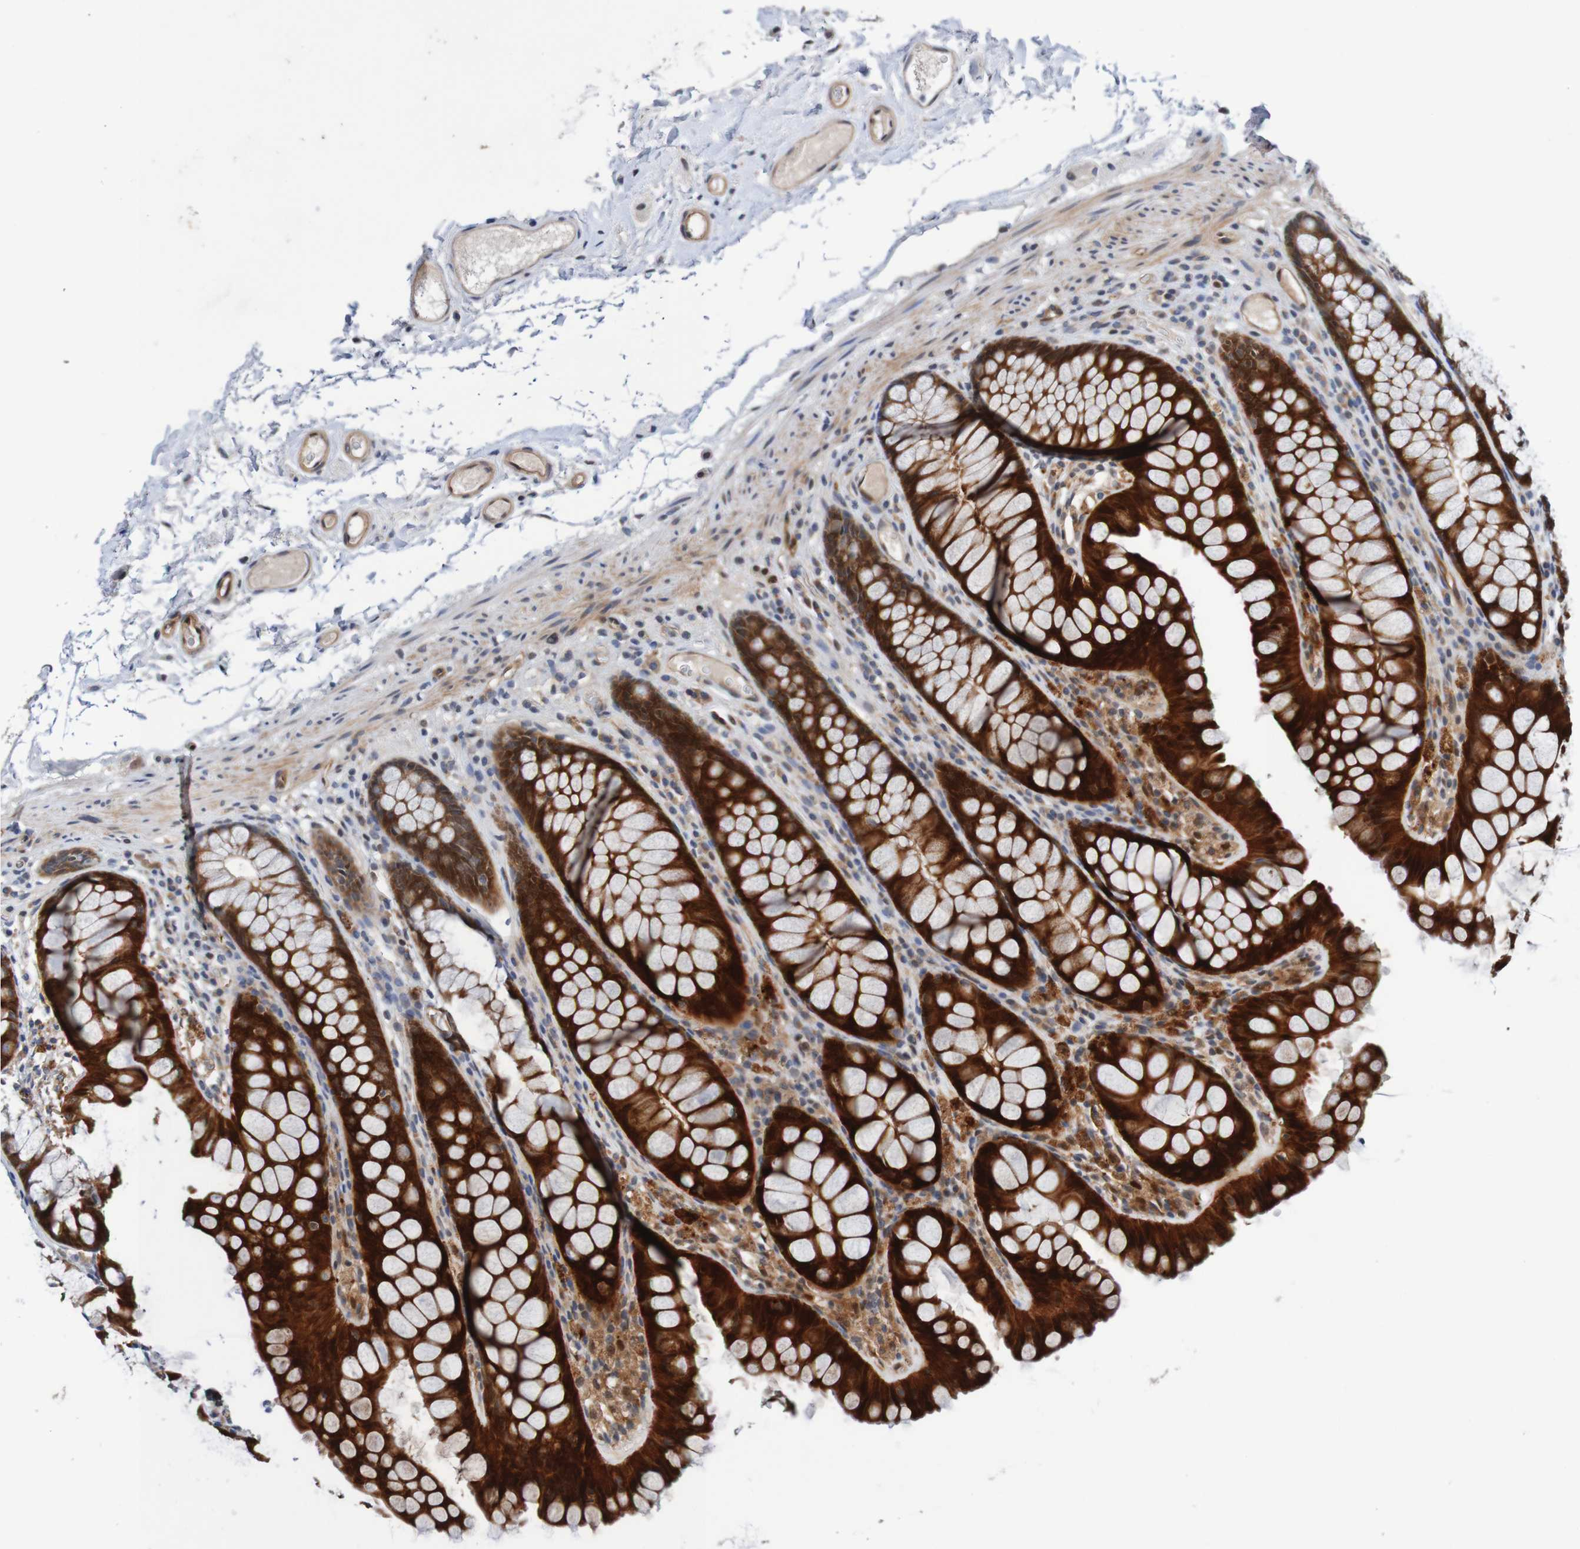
{"staining": {"intensity": "moderate", "quantity": ">75%", "location": "cytoplasmic/membranous"}, "tissue": "colon", "cell_type": "Endothelial cells", "image_type": "normal", "snomed": [{"axis": "morphology", "description": "Normal tissue, NOS"}, {"axis": "topography", "description": "Colon"}], "caption": "A brown stain labels moderate cytoplasmic/membranous positivity of a protein in endothelial cells of unremarkable colon. The staining was performed using DAB (3,3'-diaminobenzidine), with brown indicating positive protein expression. Nuclei are stained blue with hematoxylin.", "gene": "CPED1", "patient": {"sex": "female", "age": 55}}